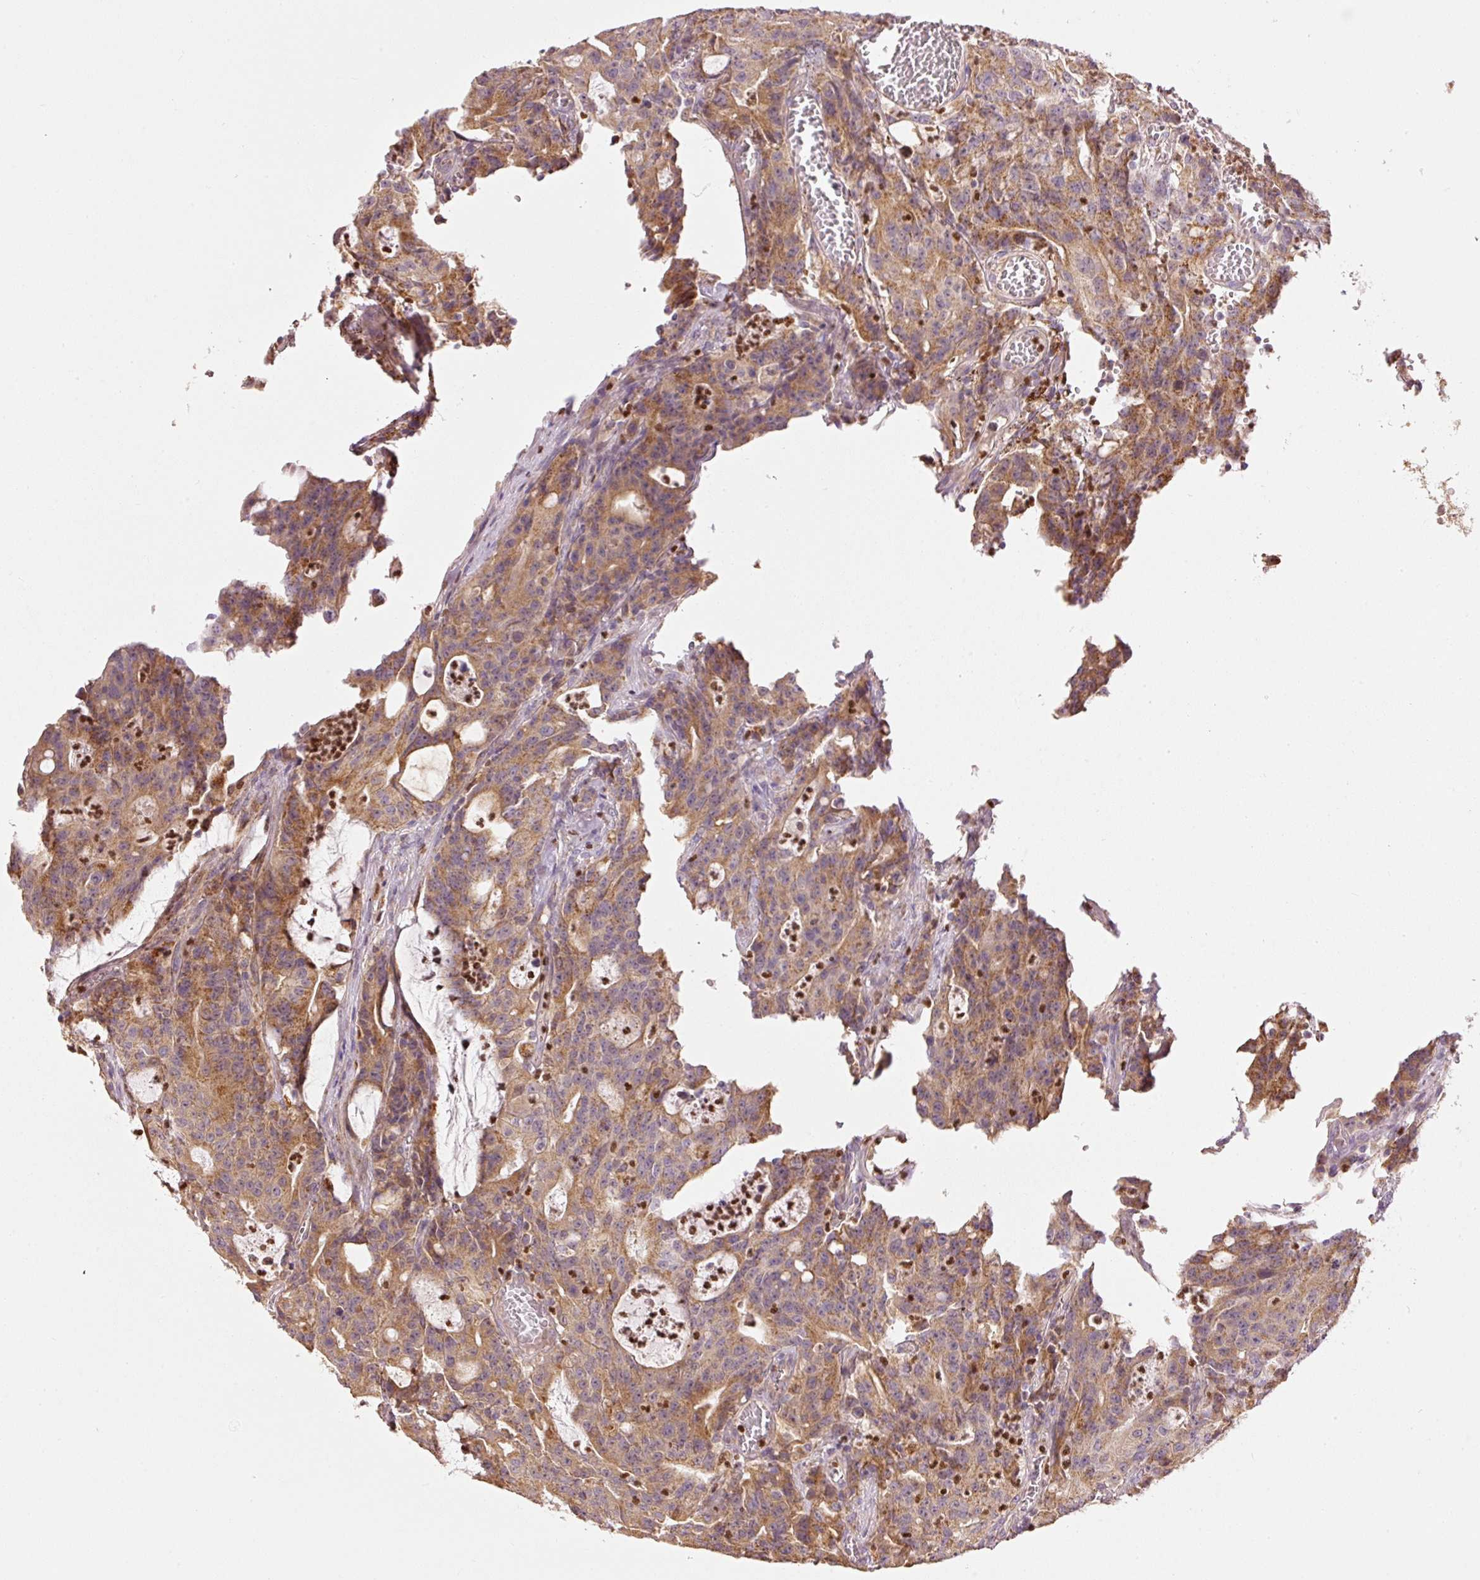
{"staining": {"intensity": "moderate", "quantity": ">75%", "location": "cytoplasmic/membranous"}, "tissue": "colorectal cancer", "cell_type": "Tumor cells", "image_type": "cancer", "snomed": [{"axis": "morphology", "description": "Adenocarcinoma, NOS"}, {"axis": "topography", "description": "Colon"}], "caption": "Human colorectal adenocarcinoma stained with a protein marker shows moderate staining in tumor cells.", "gene": "MTHFD1L", "patient": {"sex": "male", "age": 83}}